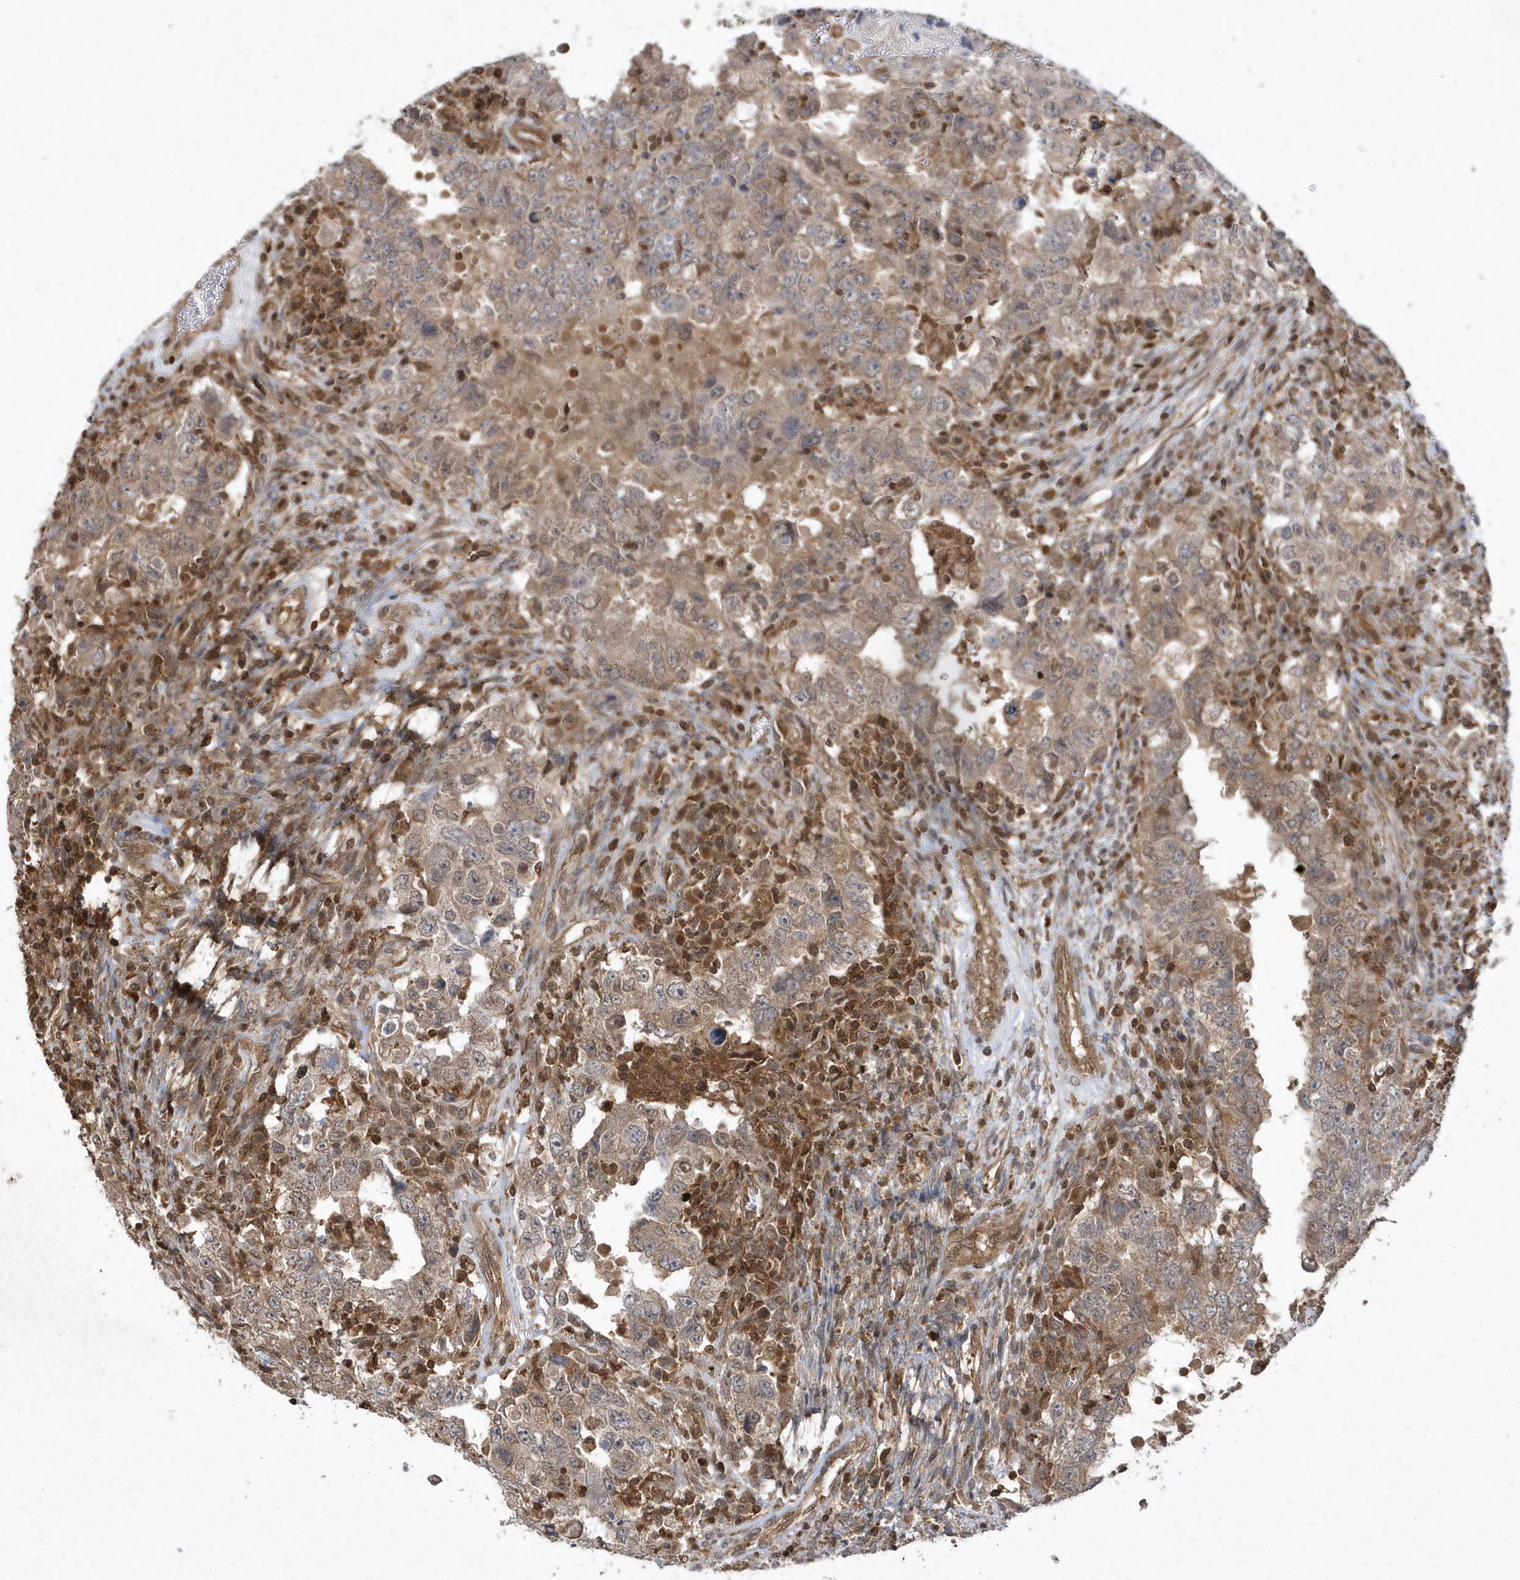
{"staining": {"intensity": "weak", "quantity": ">75%", "location": "cytoplasmic/membranous"}, "tissue": "testis cancer", "cell_type": "Tumor cells", "image_type": "cancer", "snomed": [{"axis": "morphology", "description": "Carcinoma, Embryonal, NOS"}, {"axis": "topography", "description": "Testis"}], "caption": "IHC of testis cancer (embryonal carcinoma) reveals low levels of weak cytoplasmic/membranous expression in about >75% of tumor cells.", "gene": "ACYP1", "patient": {"sex": "male", "age": 26}}